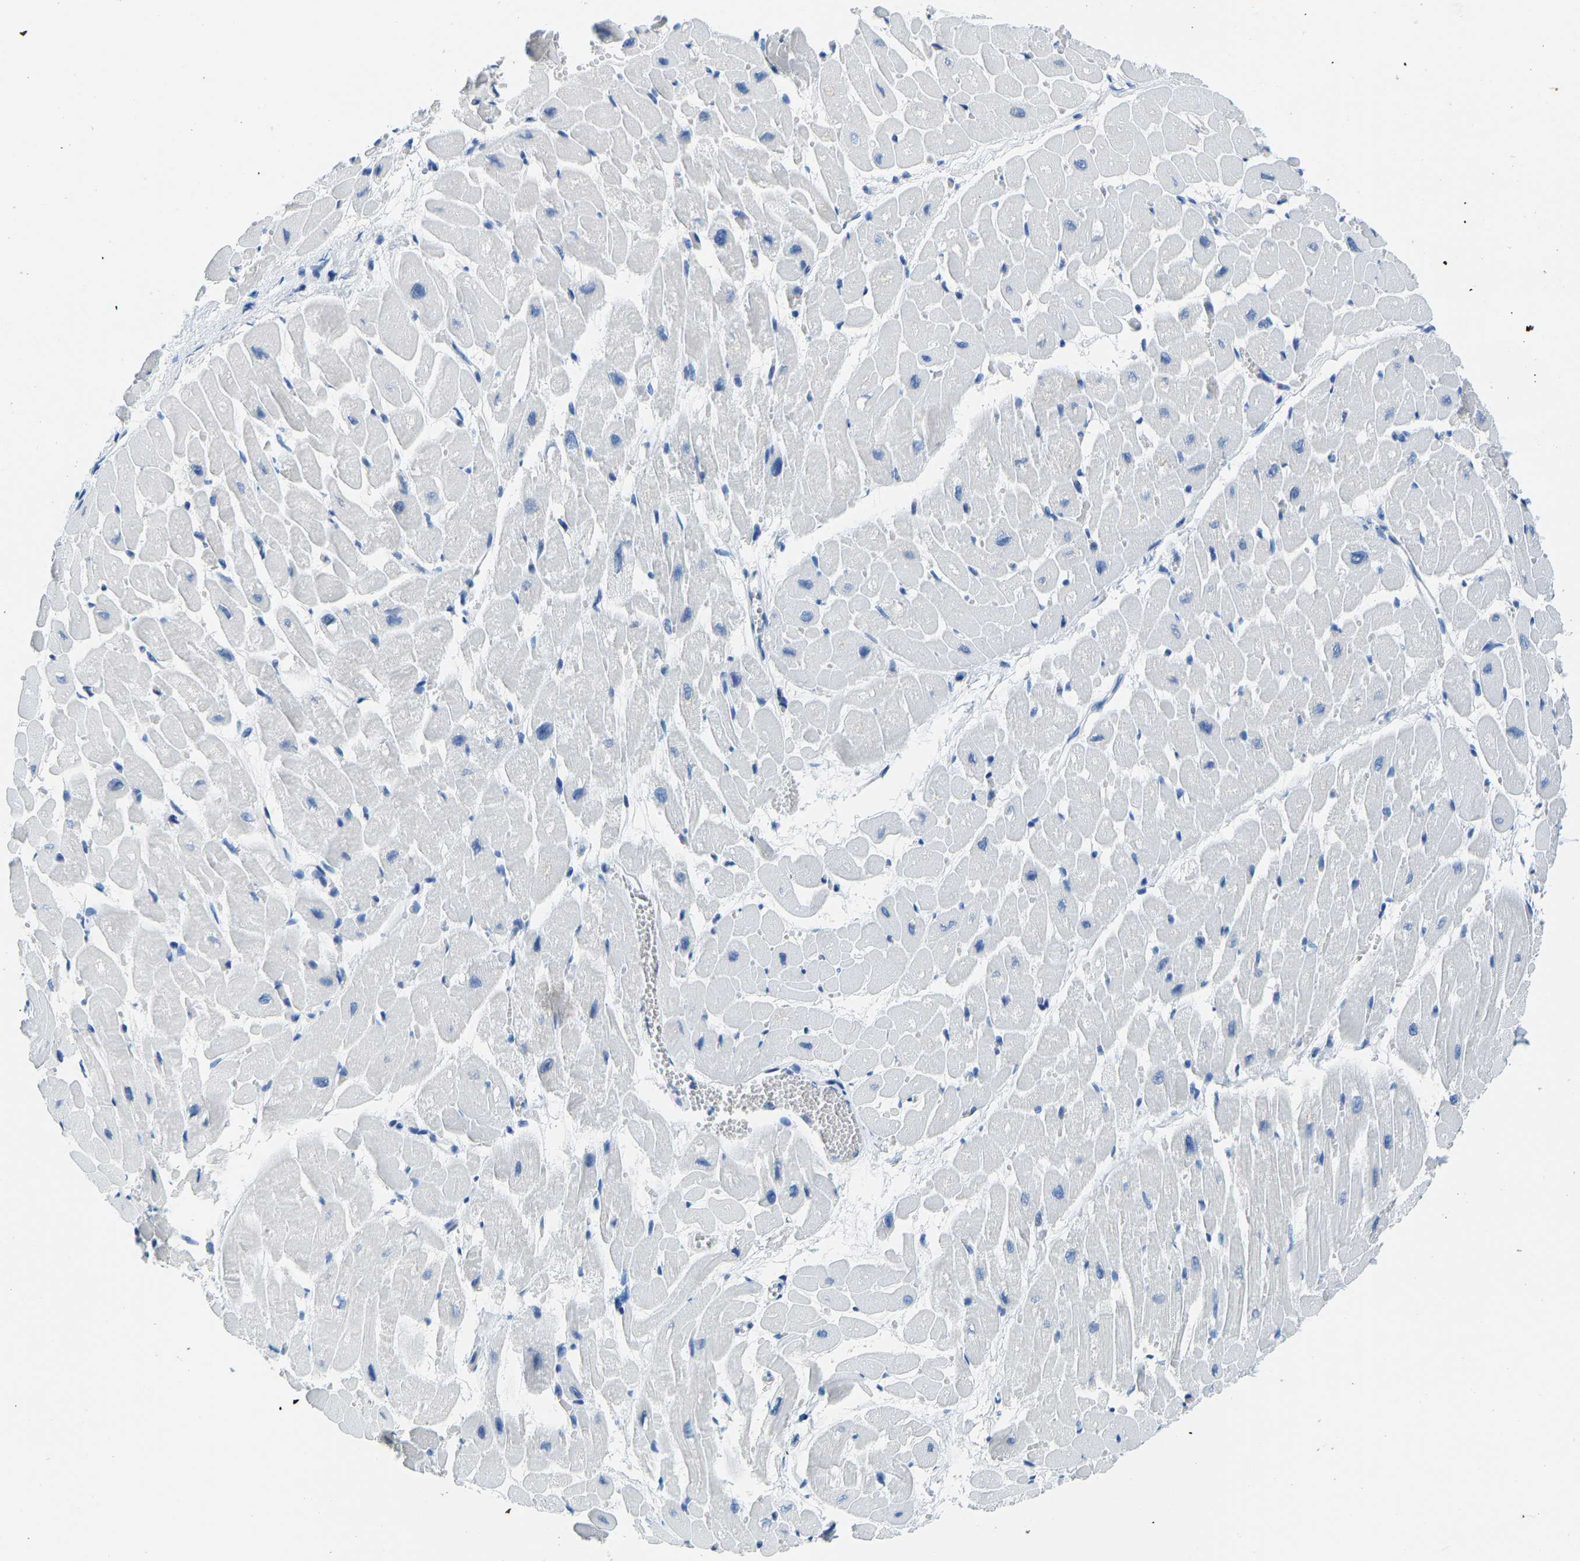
{"staining": {"intensity": "negative", "quantity": "none", "location": "none"}, "tissue": "heart muscle", "cell_type": "Cardiomyocytes", "image_type": "normal", "snomed": [{"axis": "morphology", "description": "Normal tissue, NOS"}, {"axis": "topography", "description": "Heart"}], "caption": "An immunohistochemistry (IHC) micrograph of normal heart muscle is shown. There is no staining in cardiomyocytes of heart muscle. (DAB (3,3'-diaminobenzidine) immunohistochemistry with hematoxylin counter stain).", "gene": "SERPINB3", "patient": {"sex": "male", "age": 45}}